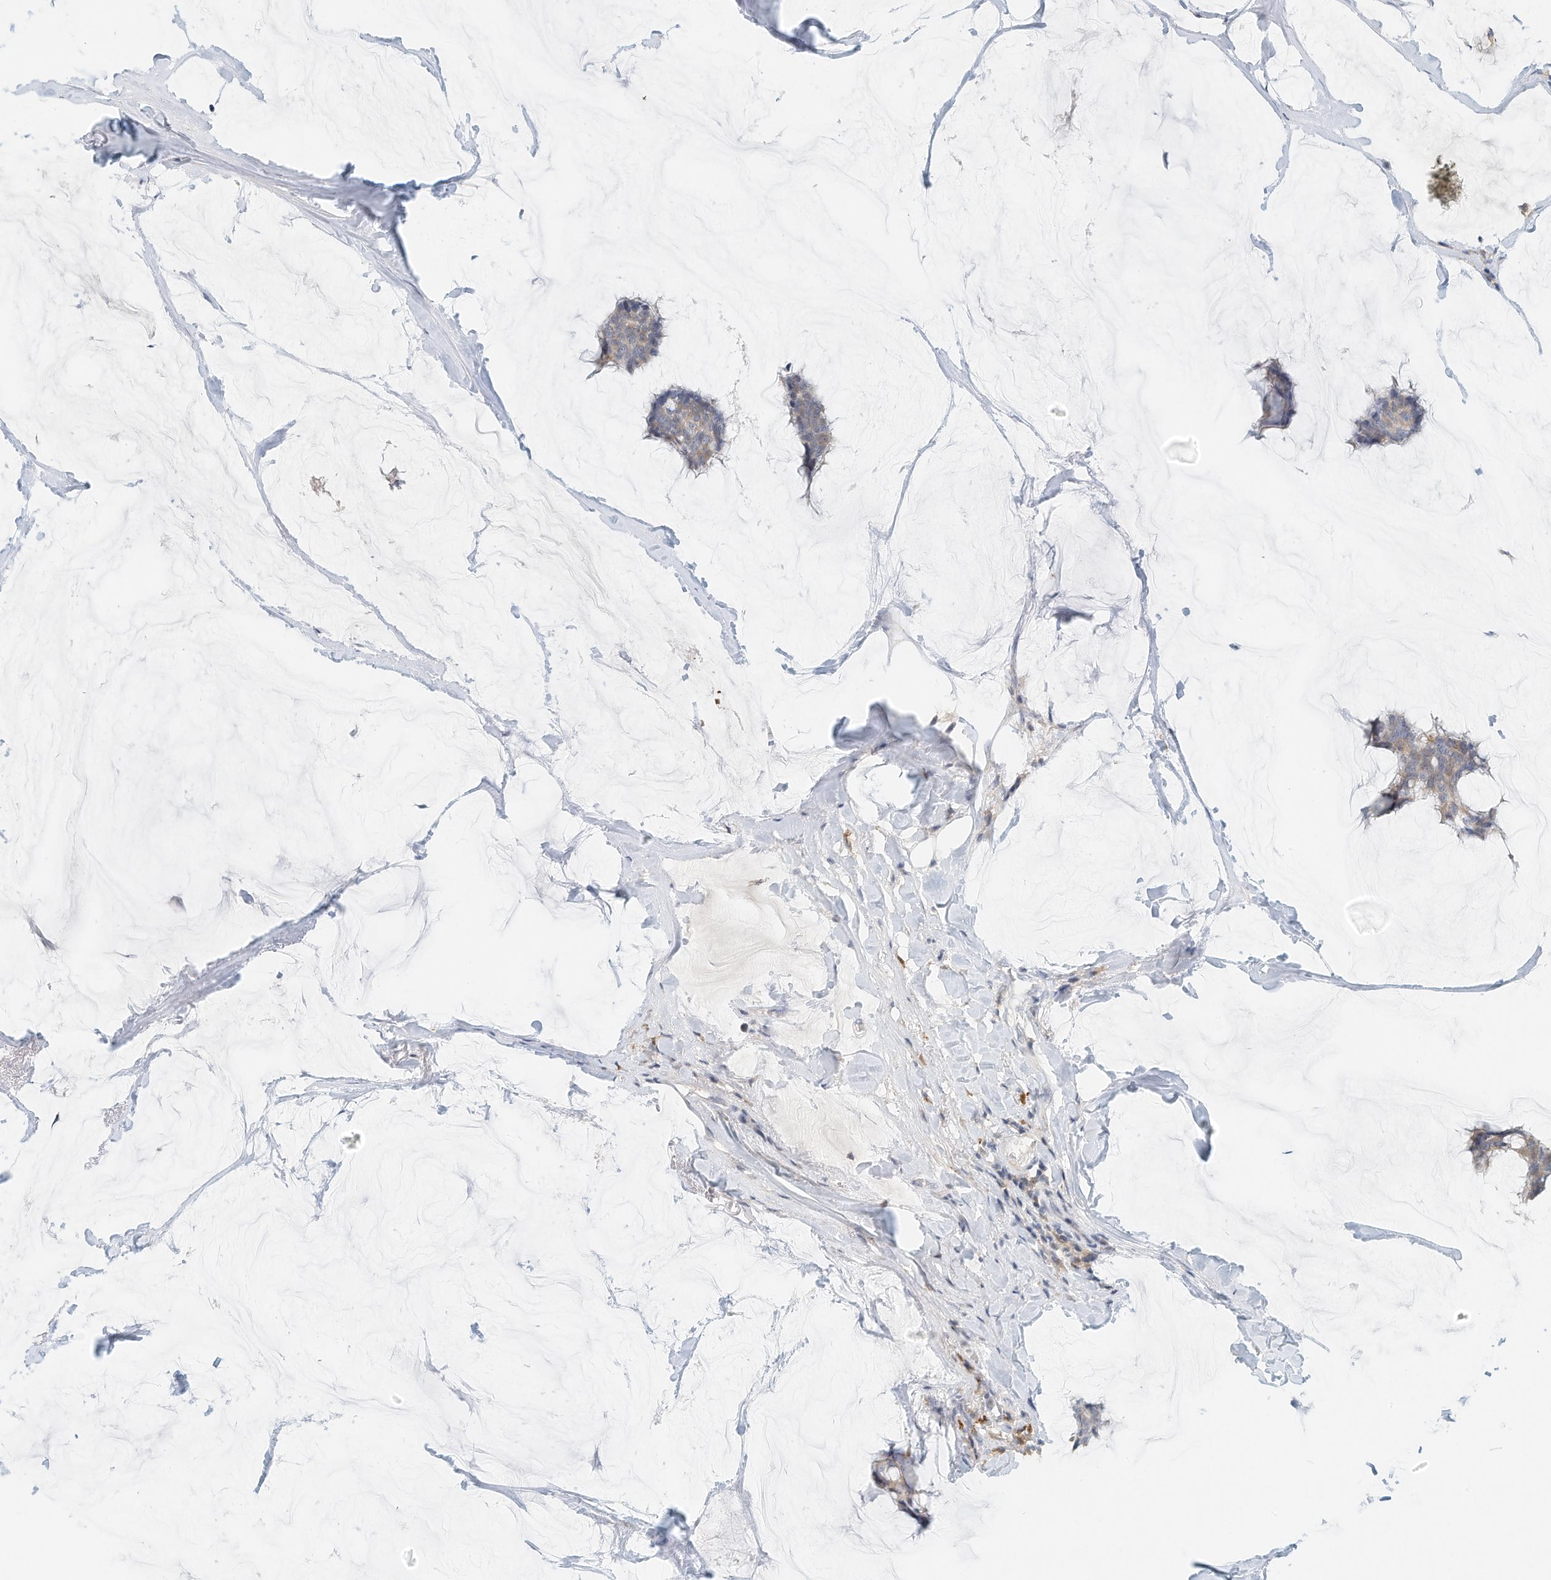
{"staining": {"intensity": "weak", "quantity": "<25%", "location": "cytoplasmic/membranous"}, "tissue": "breast cancer", "cell_type": "Tumor cells", "image_type": "cancer", "snomed": [{"axis": "morphology", "description": "Duct carcinoma"}, {"axis": "topography", "description": "Breast"}], "caption": "Tumor cells show no significant protein expression in breast intraductal carcinoma.", "gene": "MICAL1", "patient": {"sex": "female", "age": 93}}